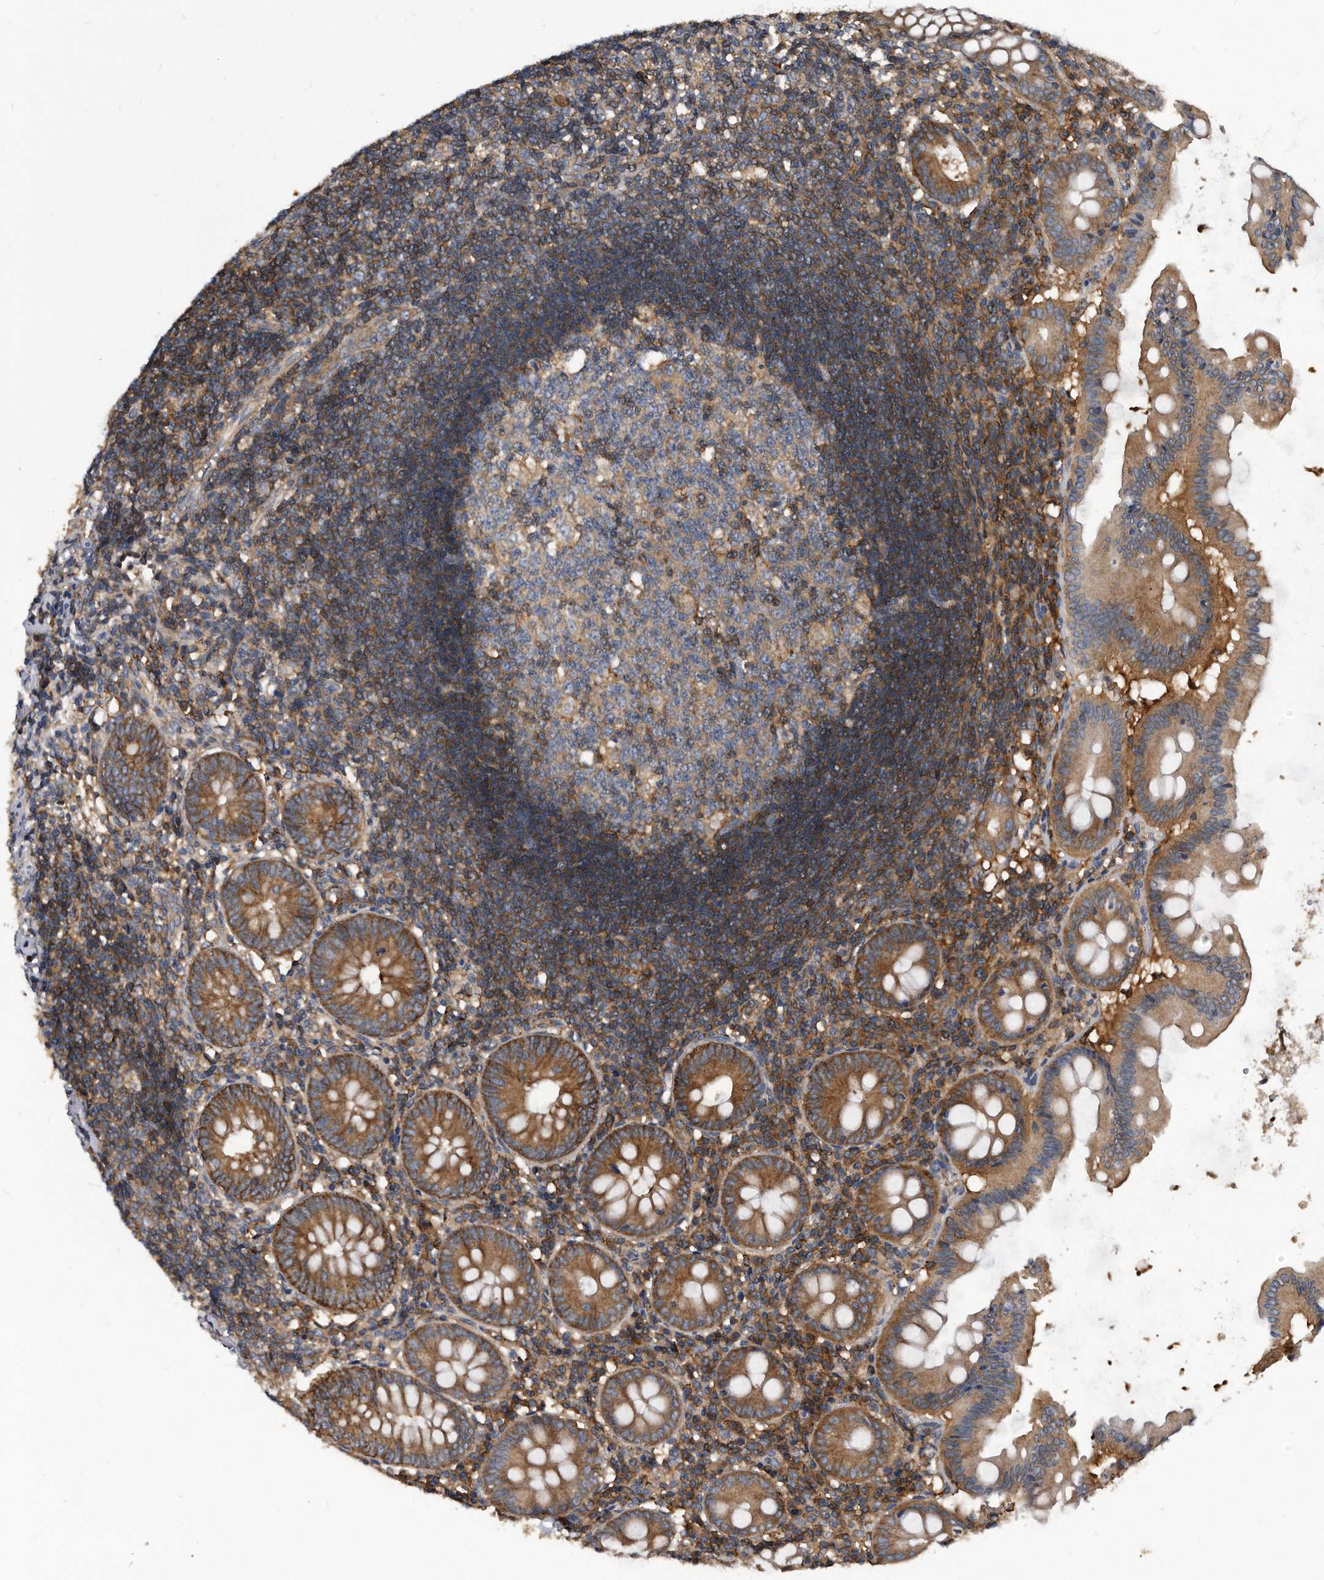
{"staining": {"intensity": "strong", "quantity": ">75%", "location": "cytoplasmic/membranous"}, "tissue": "appendix", "cell_type": "Glandular cells", "image_type": "normal", "snomed": [{"axis": "morphology", "description": "Normal tissue, NOS"}, {"axis": "topography", "description": "Appendix"}], "caption": "Glandular cells show strong cytoplasmic/membranous staining in about >75% of cells in normal appendix.", "gene": "ATG5", "patient": {"sex": "female", "age": 54}}